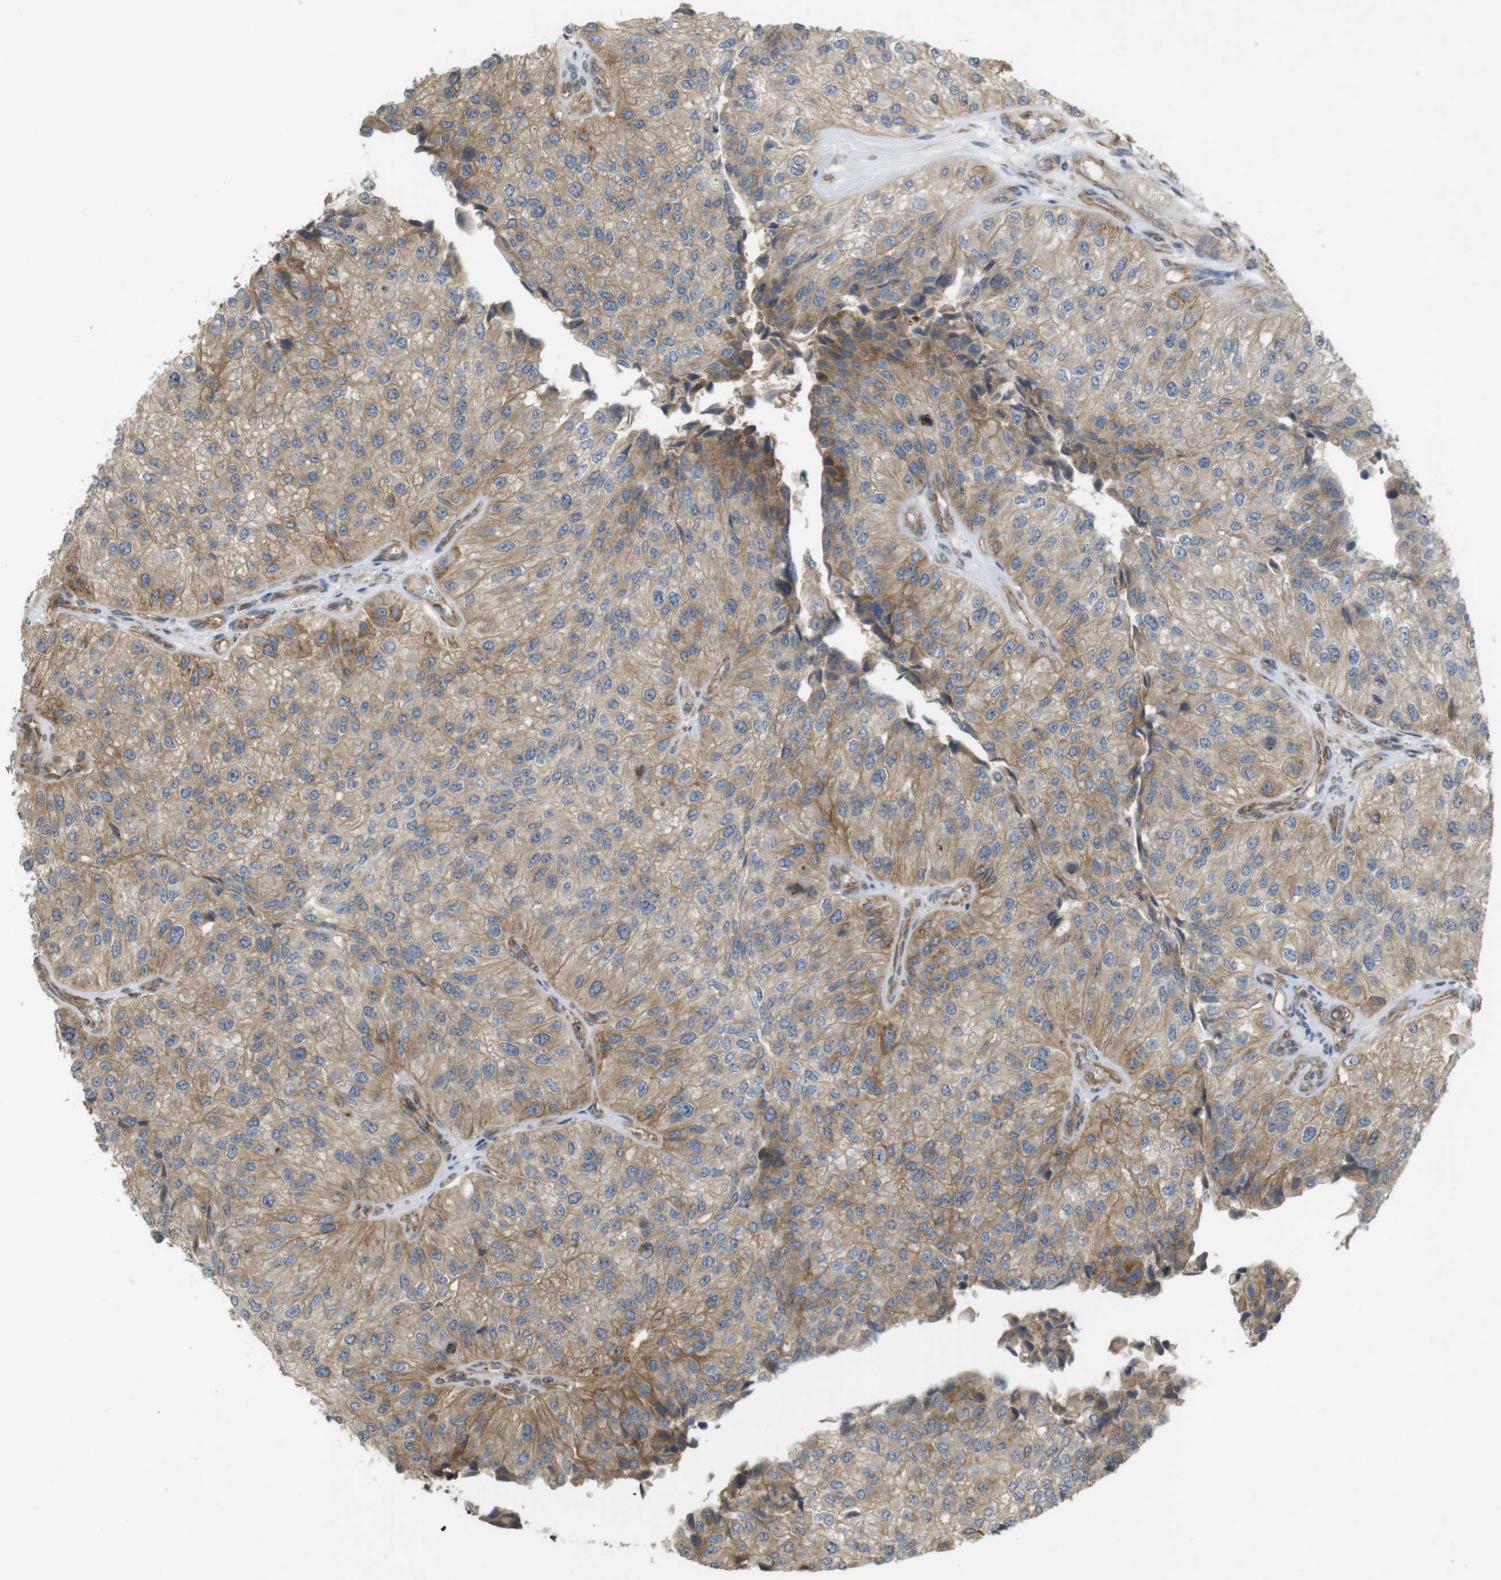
{"staining": {"intensity": "moderate", "quantity": ">75%", "location": "cytoplasmic/membranous"}, "tissue": "urothelial cancer", "cell_type": "Tumor cells", "image_type": "cancer", "snomed": [{"axis": "morphology", "description": "Urothelial carcinoma, High grade"}, {"axis": "topography", "description": "Kidney"}, {"axis": "topography", "description": "Urinary bladder"}], "caption": "Tumor cells show moderate cytoplasmic/membranous positivity in approximately >75% of cells in high-grade urothelial carcinoma.", "gene": "KIF5B", "patient": {"sex": "male", "age": 77}}